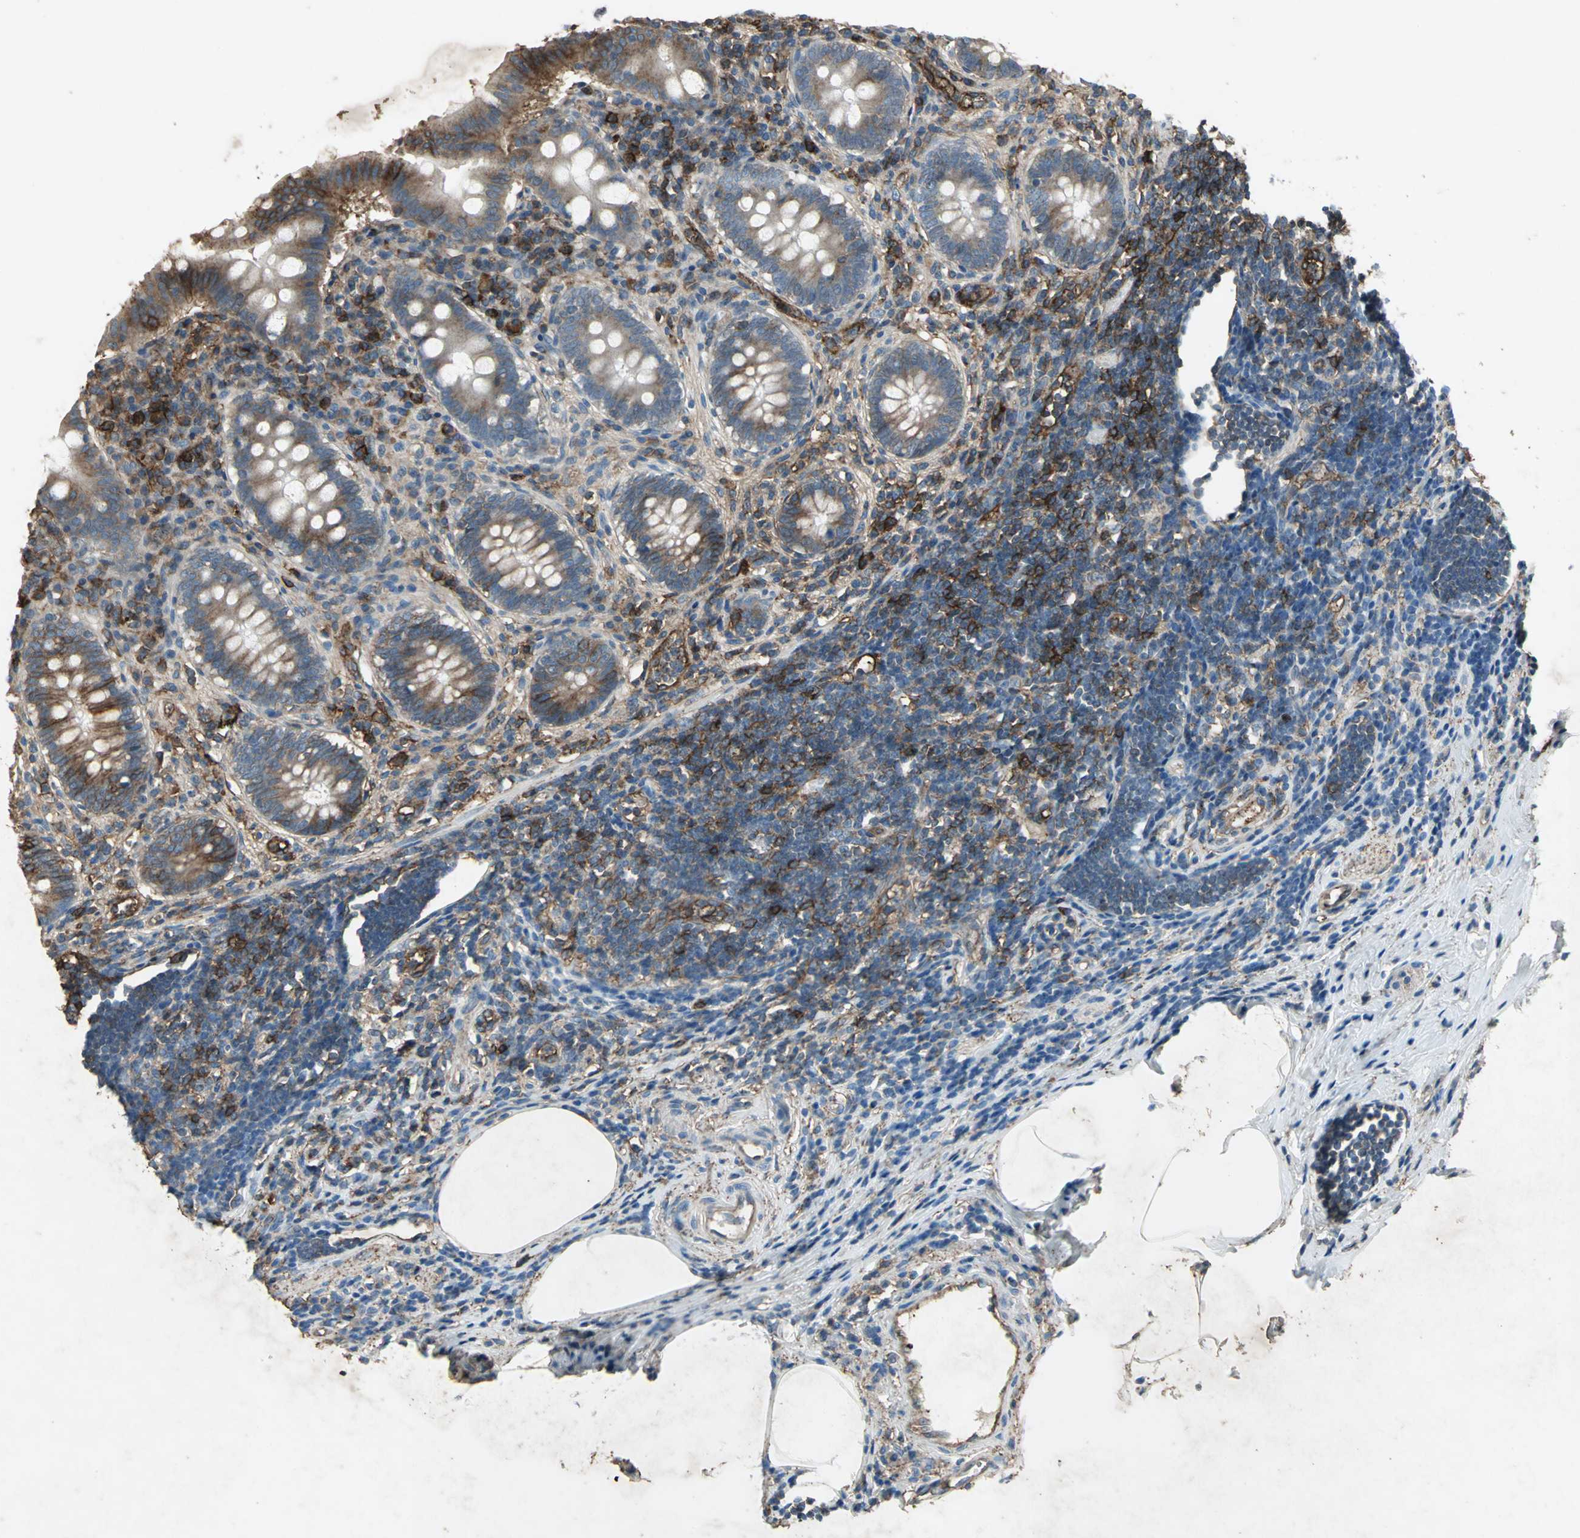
{"staining": {"intensity": "moderate", "quantity": ">75%", "location": "cytoplasmic/membranous"}, "tissue": "appendix", "cell_type": "Glandular cells", "image_type": "normal", "snomed": [{"axis": "morphology", "description": "Normal tissue, NOS"}, {"axis": "topography", "description": "Appendix"}], "caption": "Appendix stained for a protein reveals moderate cytoplasmic/membranous positivity in glandular cells. (DAB (3,3'-diaminobenzidine) IHC with brightfield microscopy, high magnification).", "gene": "CCR6", "patient": {"sex": "female", "age": 50}}